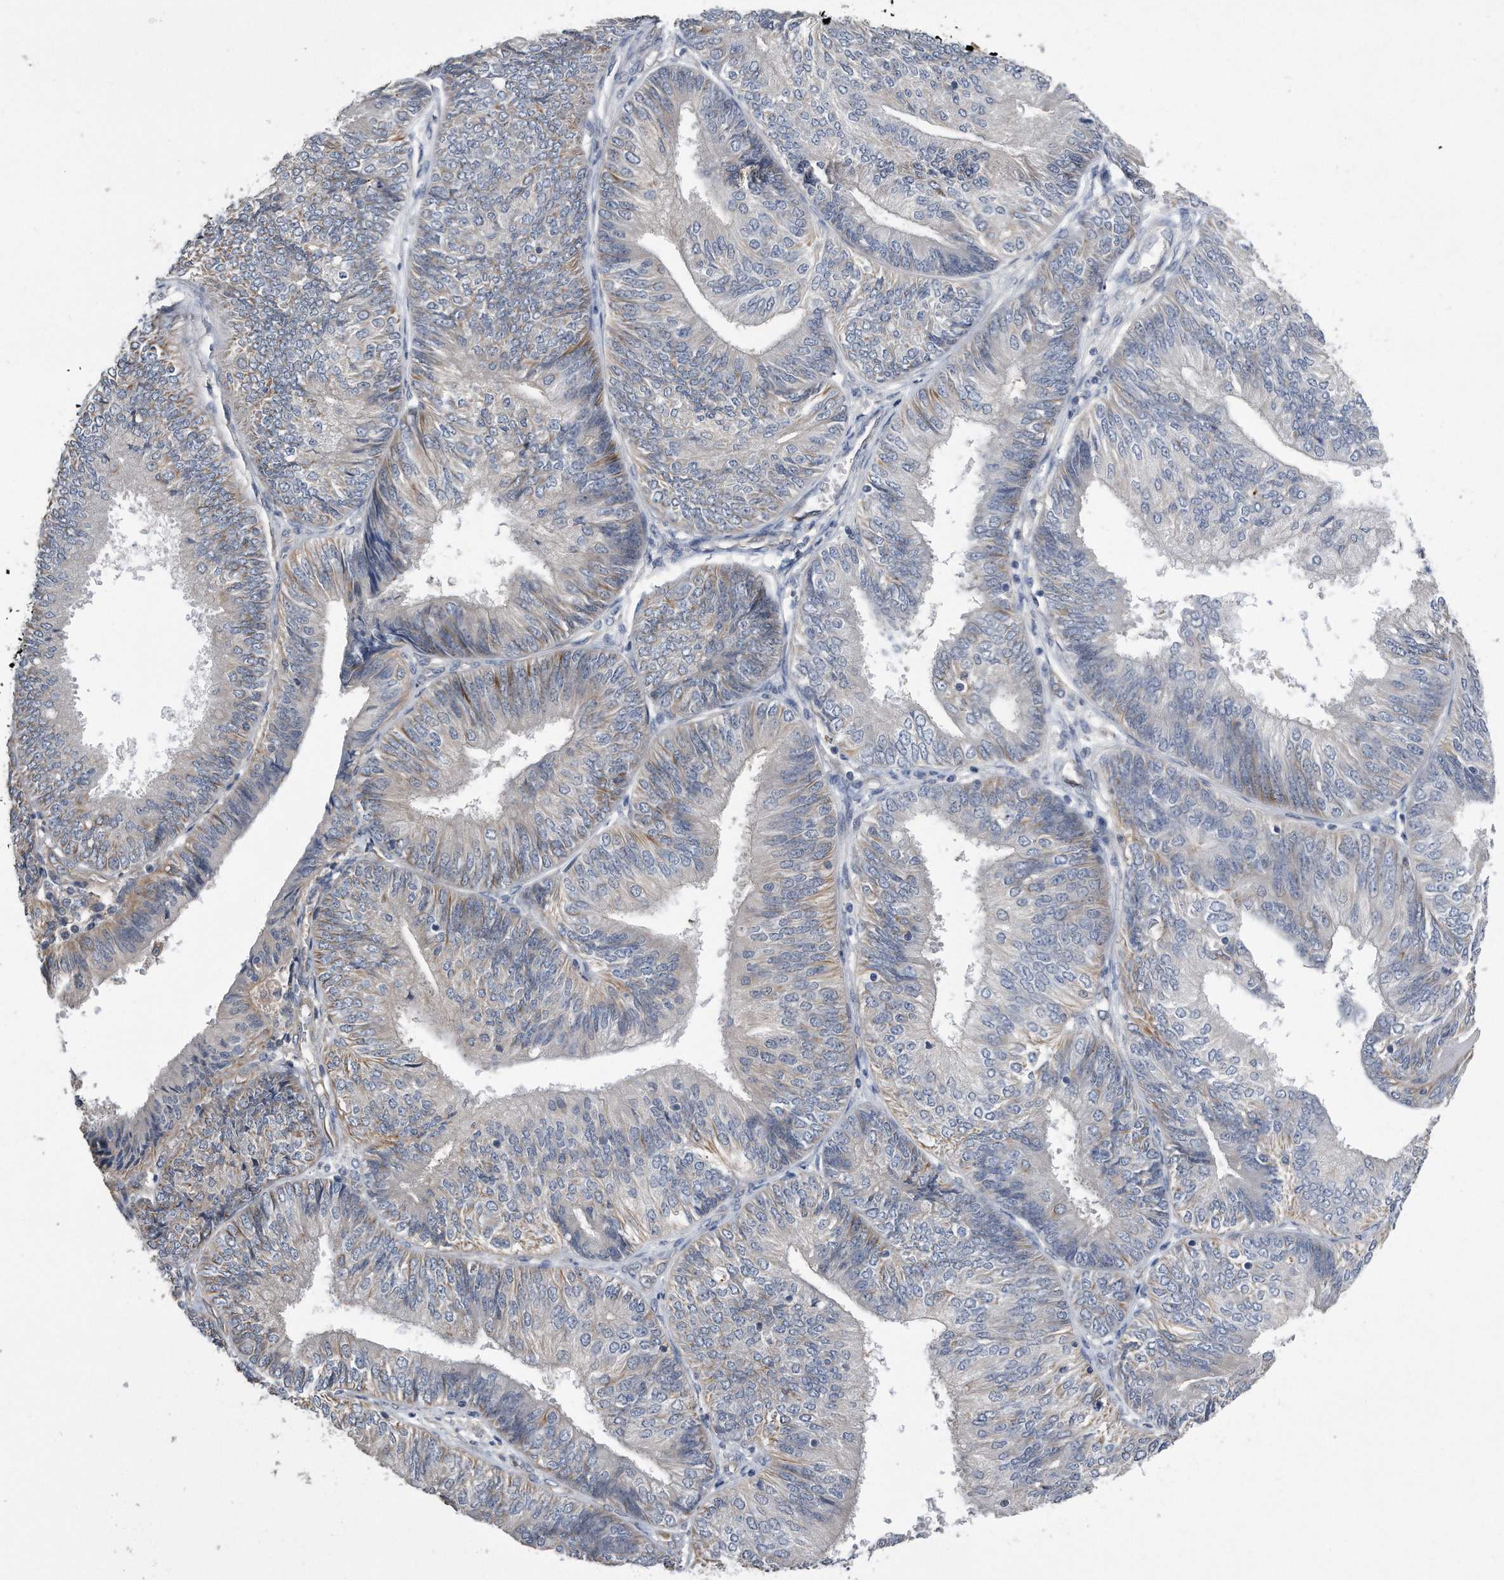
{"staining": {"intensity": "moderate", "quantity": "<25%", "location": "cytoplasmic/membranous"}, "tissue": "endometrial cancer", "cell_type": "Tumor cells", "image_type": "cancer", "snomed": [{"axis": "morphology", "description": "Adenocarcinoma, NOS"}, {"axis": "topography", "description": "Endometrium"}], "caption": "An image of human adenocarcinoma (endometrial) stained for a protein displays moderate cytoplasmic/membranous brown staining in tumor cells.", "gene": "GPC1", "patient": {"sex": "female", "age": 58}}